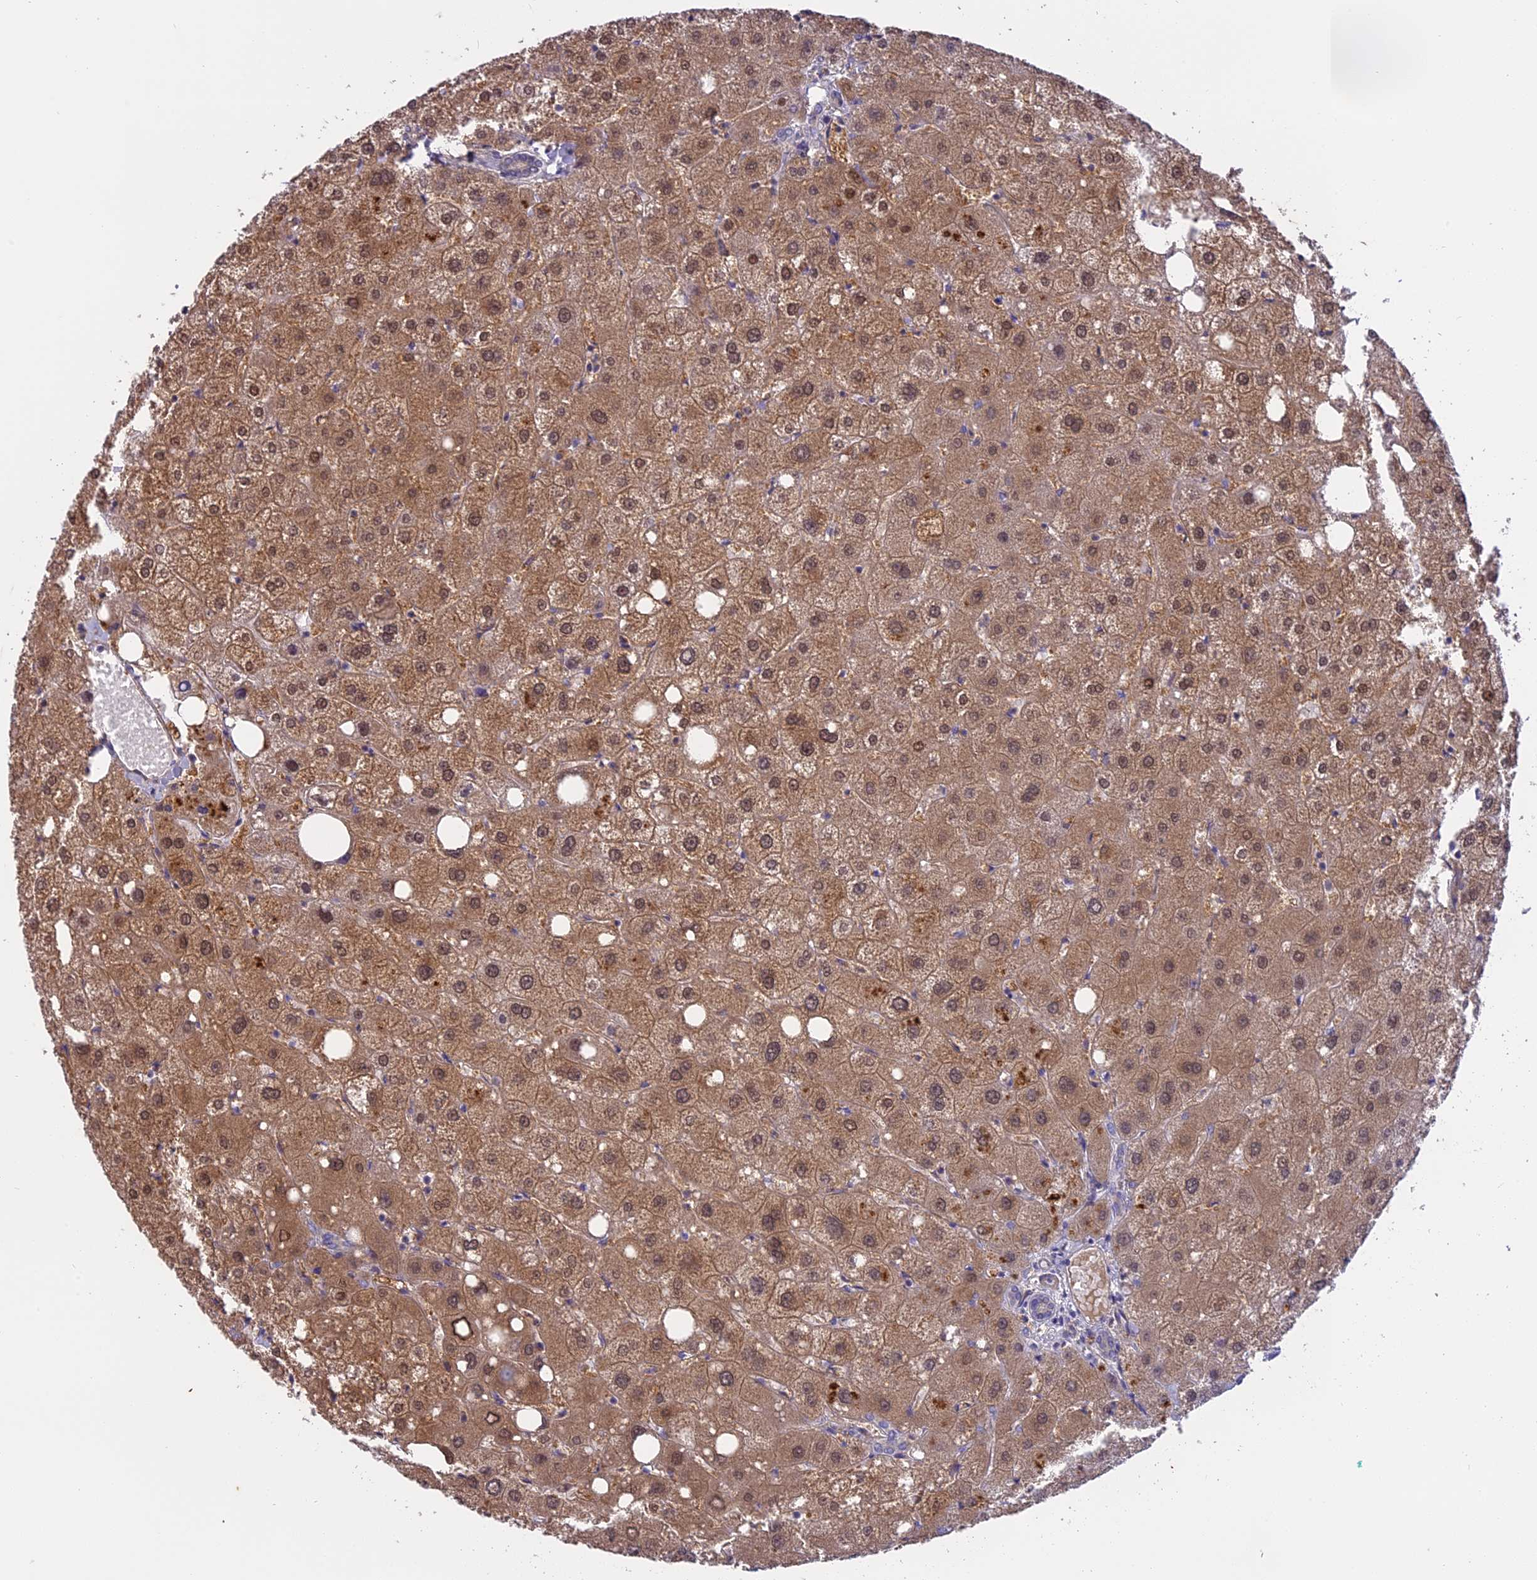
{"staining": {"intensity": "negative", "quantity": "none", "location": "none"}, "tissue": "liver", "cell_type": "Cholangiocytes", "image_type": "normal", "snomed": [{"axis": "morphology", "description": "Normal tissue, NOS"}, {"axis": "topography", "description": "Liver"}], "caption": "This is an immunohistochemistry histopathology image of benign human liver. There is no expression in cholangiocytes.", "gene": "MEMO1", "patient": {"sex": "male", "age": 73}}